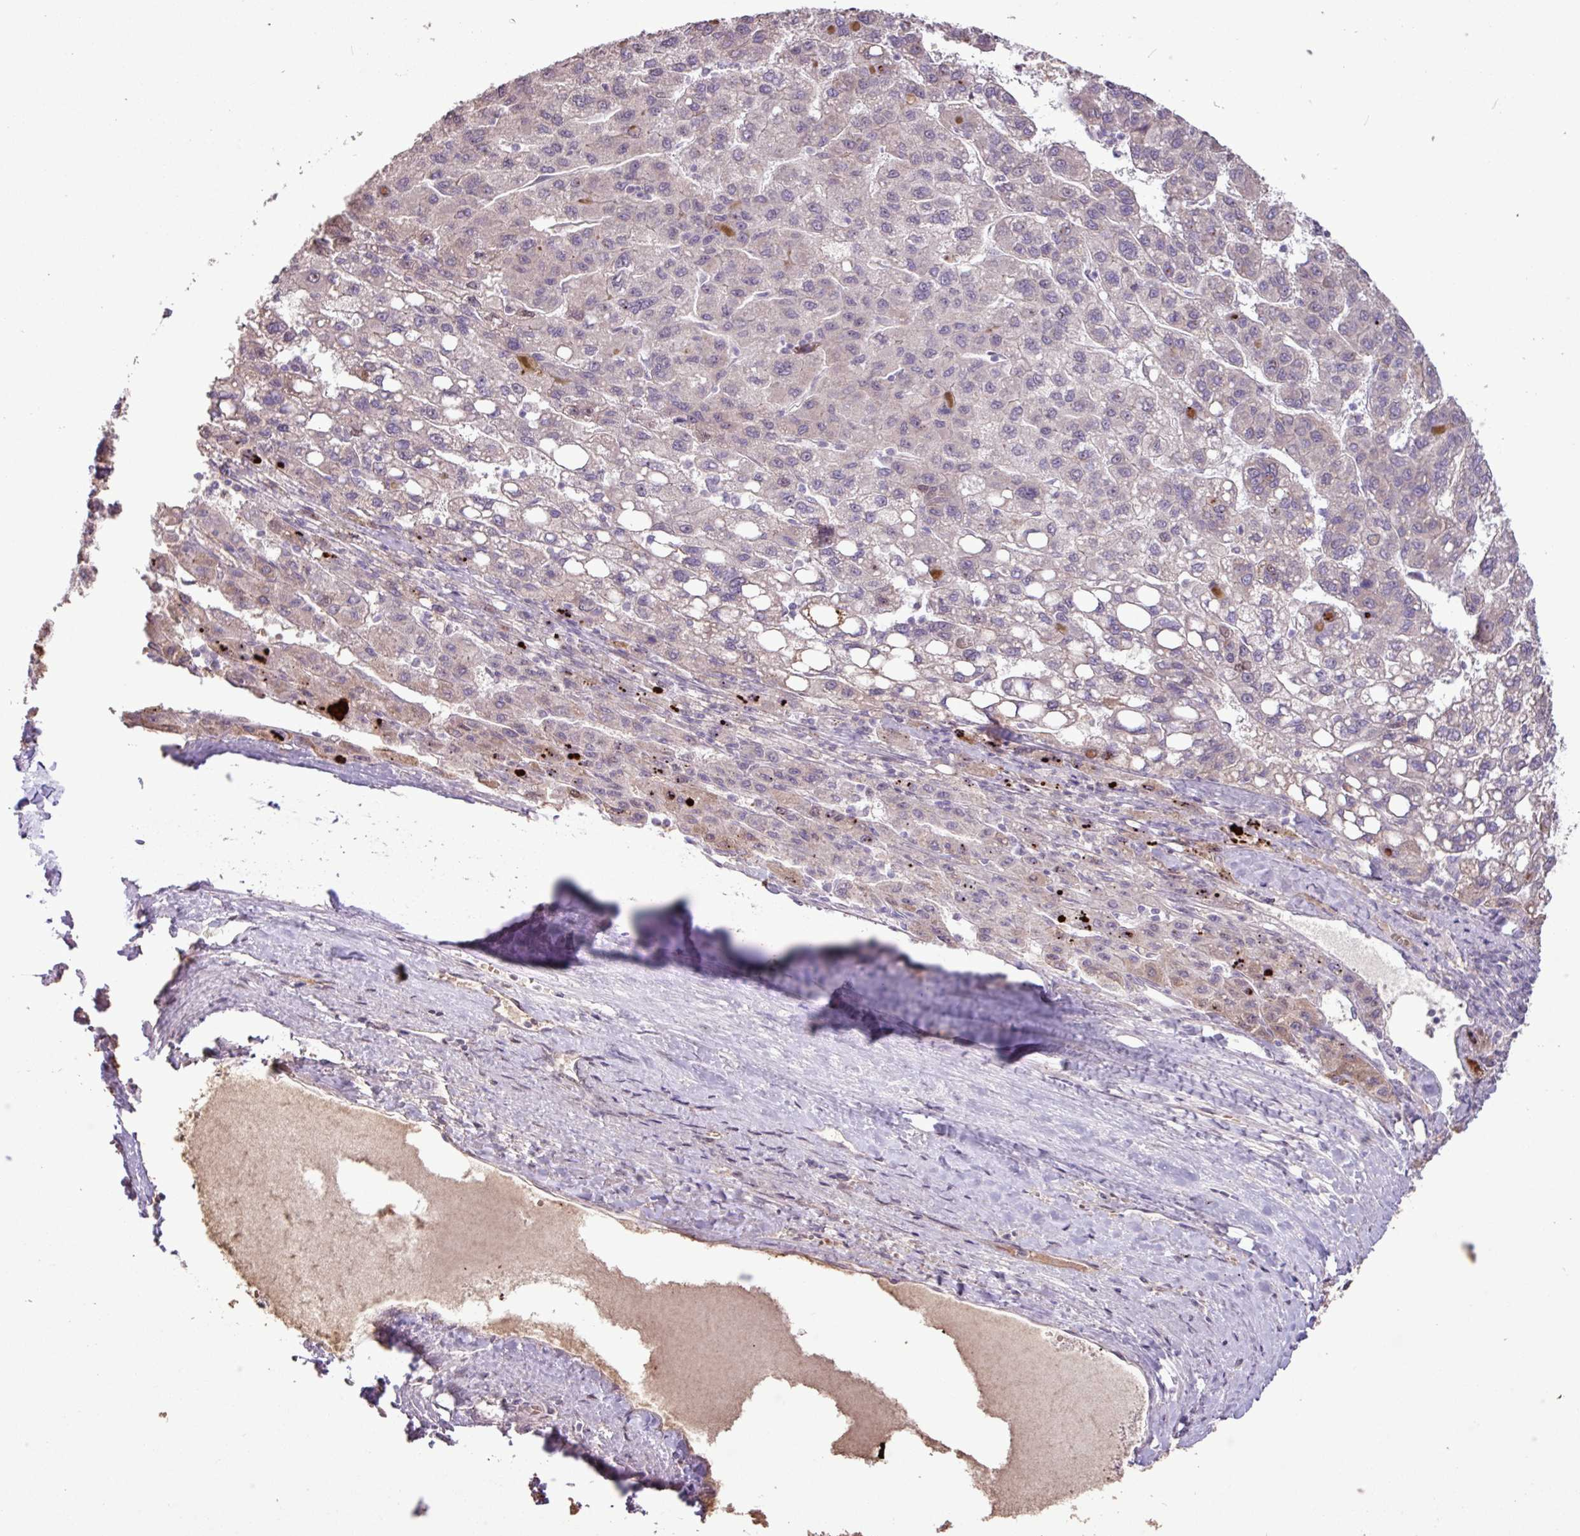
{"staining": {"intensity": "negative", "quantity": "none", "location": "none"}, "tissue": "liver cancer", "cell_type": "Tumor cells", "image_type": "cancer", "snomed": [{"axis": "morphology", "description": "Carcinoma, Hepatocellular, NOS"}, {"axis": "topography", "description": "Liver"}], "caption": "High power microscopy histopathology image of an immunohistochemistry (IHC) image of liver cancer (hepatocellular carcinoma), revealing no significant positivity in tumor cells. The staining is performed using DAB (3,3'-diaminobenzidine) brown chromogen with nuclei counter-stained in using hematoxylin.", "gene": "L3MBTL3", "patient": {"sex": "female", "age": 82}}